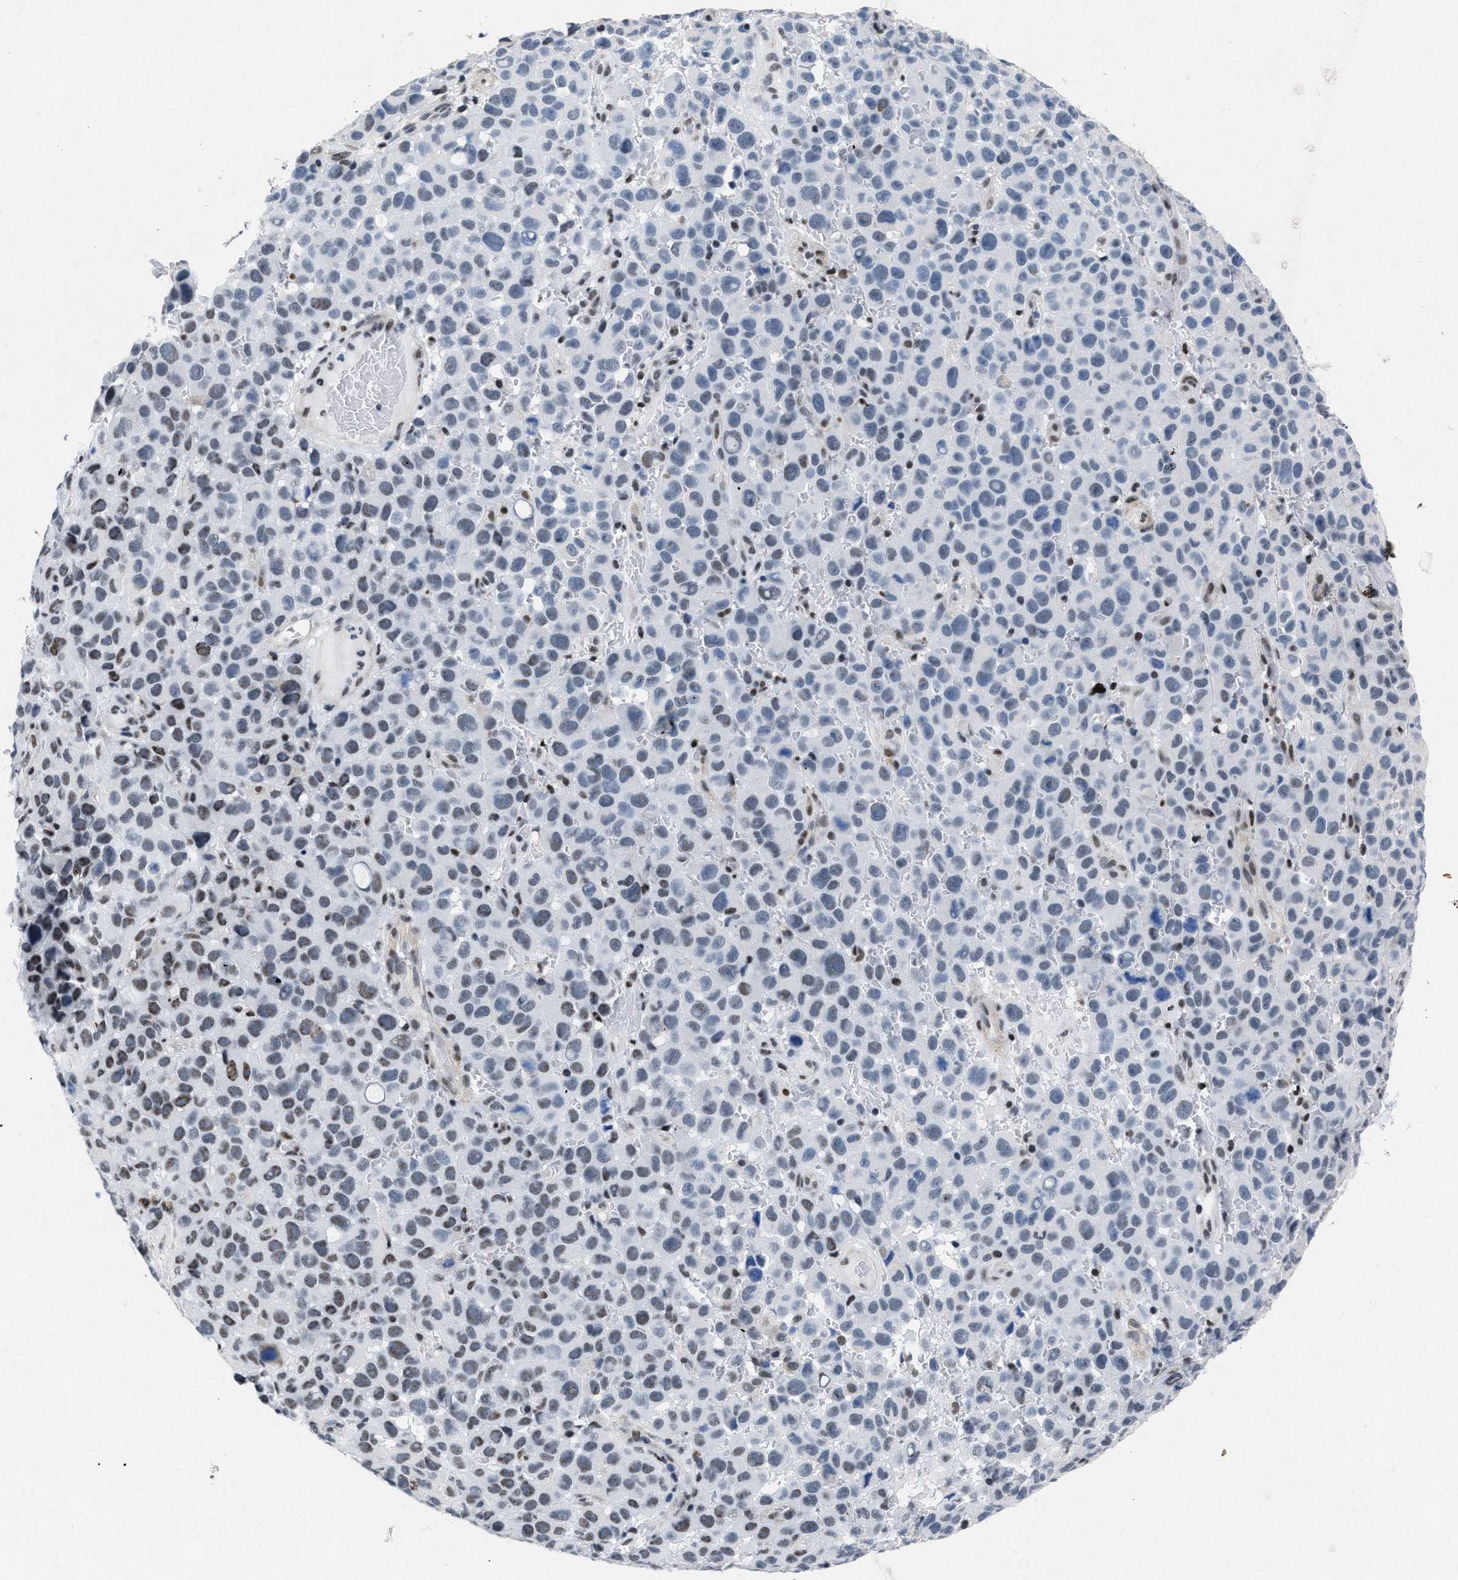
{"staining": {"intensity": "weak", "quantity": "<25%", "location": "cytoplasmic/membranous,nuclear"}, "tissue": "melanoma", "cell_type": "Tumor cells", "image_type": "cancer", "snomed": [{"axis": "morphology", "description": "Malignant melanoma, NOS"}, {"axis": "topography", "description": "Skin"}], "caption": "There is no significant positivity in tumor cells of melanoma.", "gene": "ID3", "patient": {"sex": "female", "age": 82}}